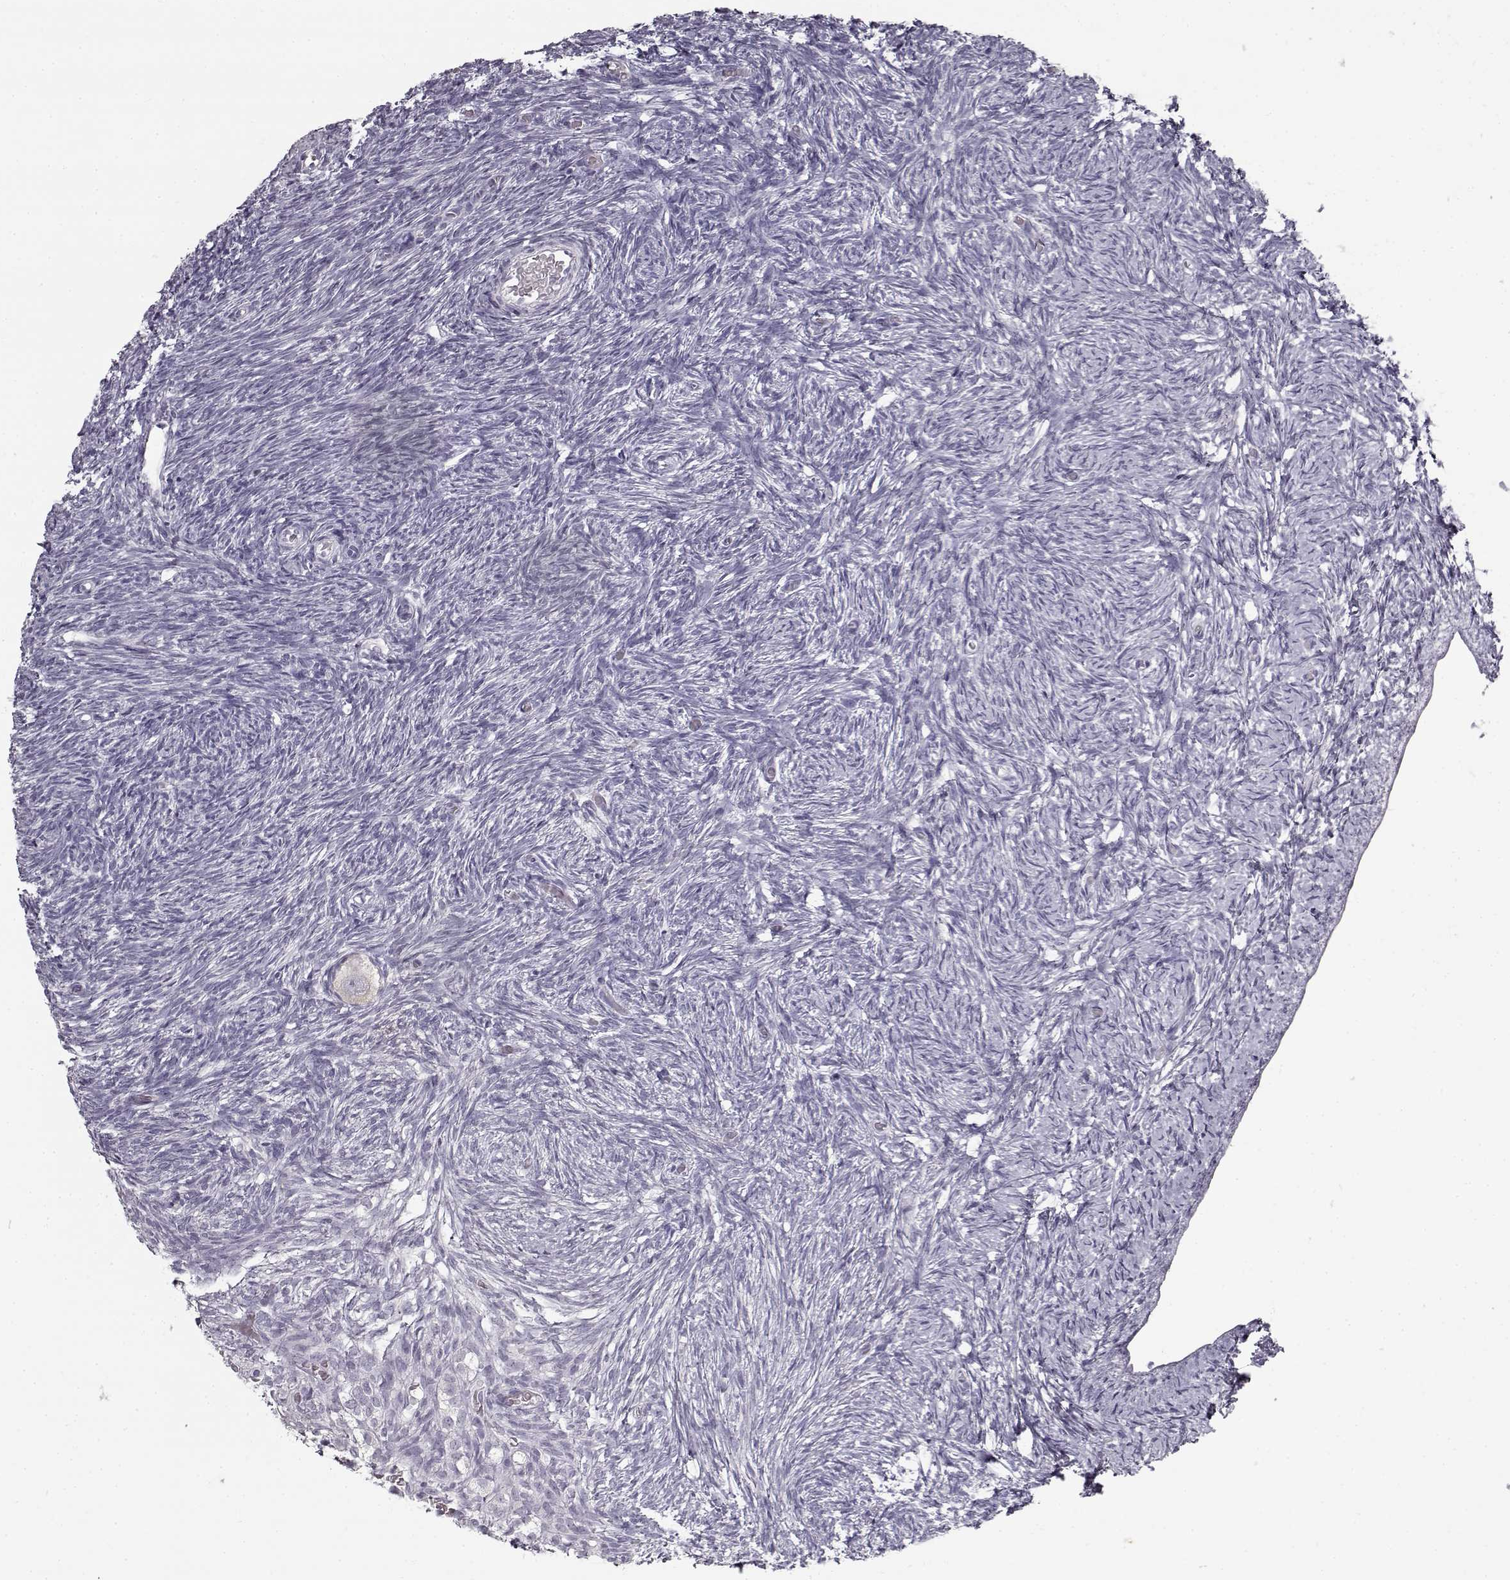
{"staining": {"intensity": "negative", "quantity": "none", "location": "none"}, "tissue": "ovary", "cell_type": "Follicle cells", "image_type": "normal", "snomed": [{"axis": "morphology", "description": "Normal tissue, NOS"}, {"axis": "topography", "description": "Ovary"}], "caption": "Photomicrograph shows no protein expression in follicle cells of benign ovary. (DAB immunohistochemistry, high magnification).", "gene": "SEMG2", "patient": {"sex": "female", "age": 39}}